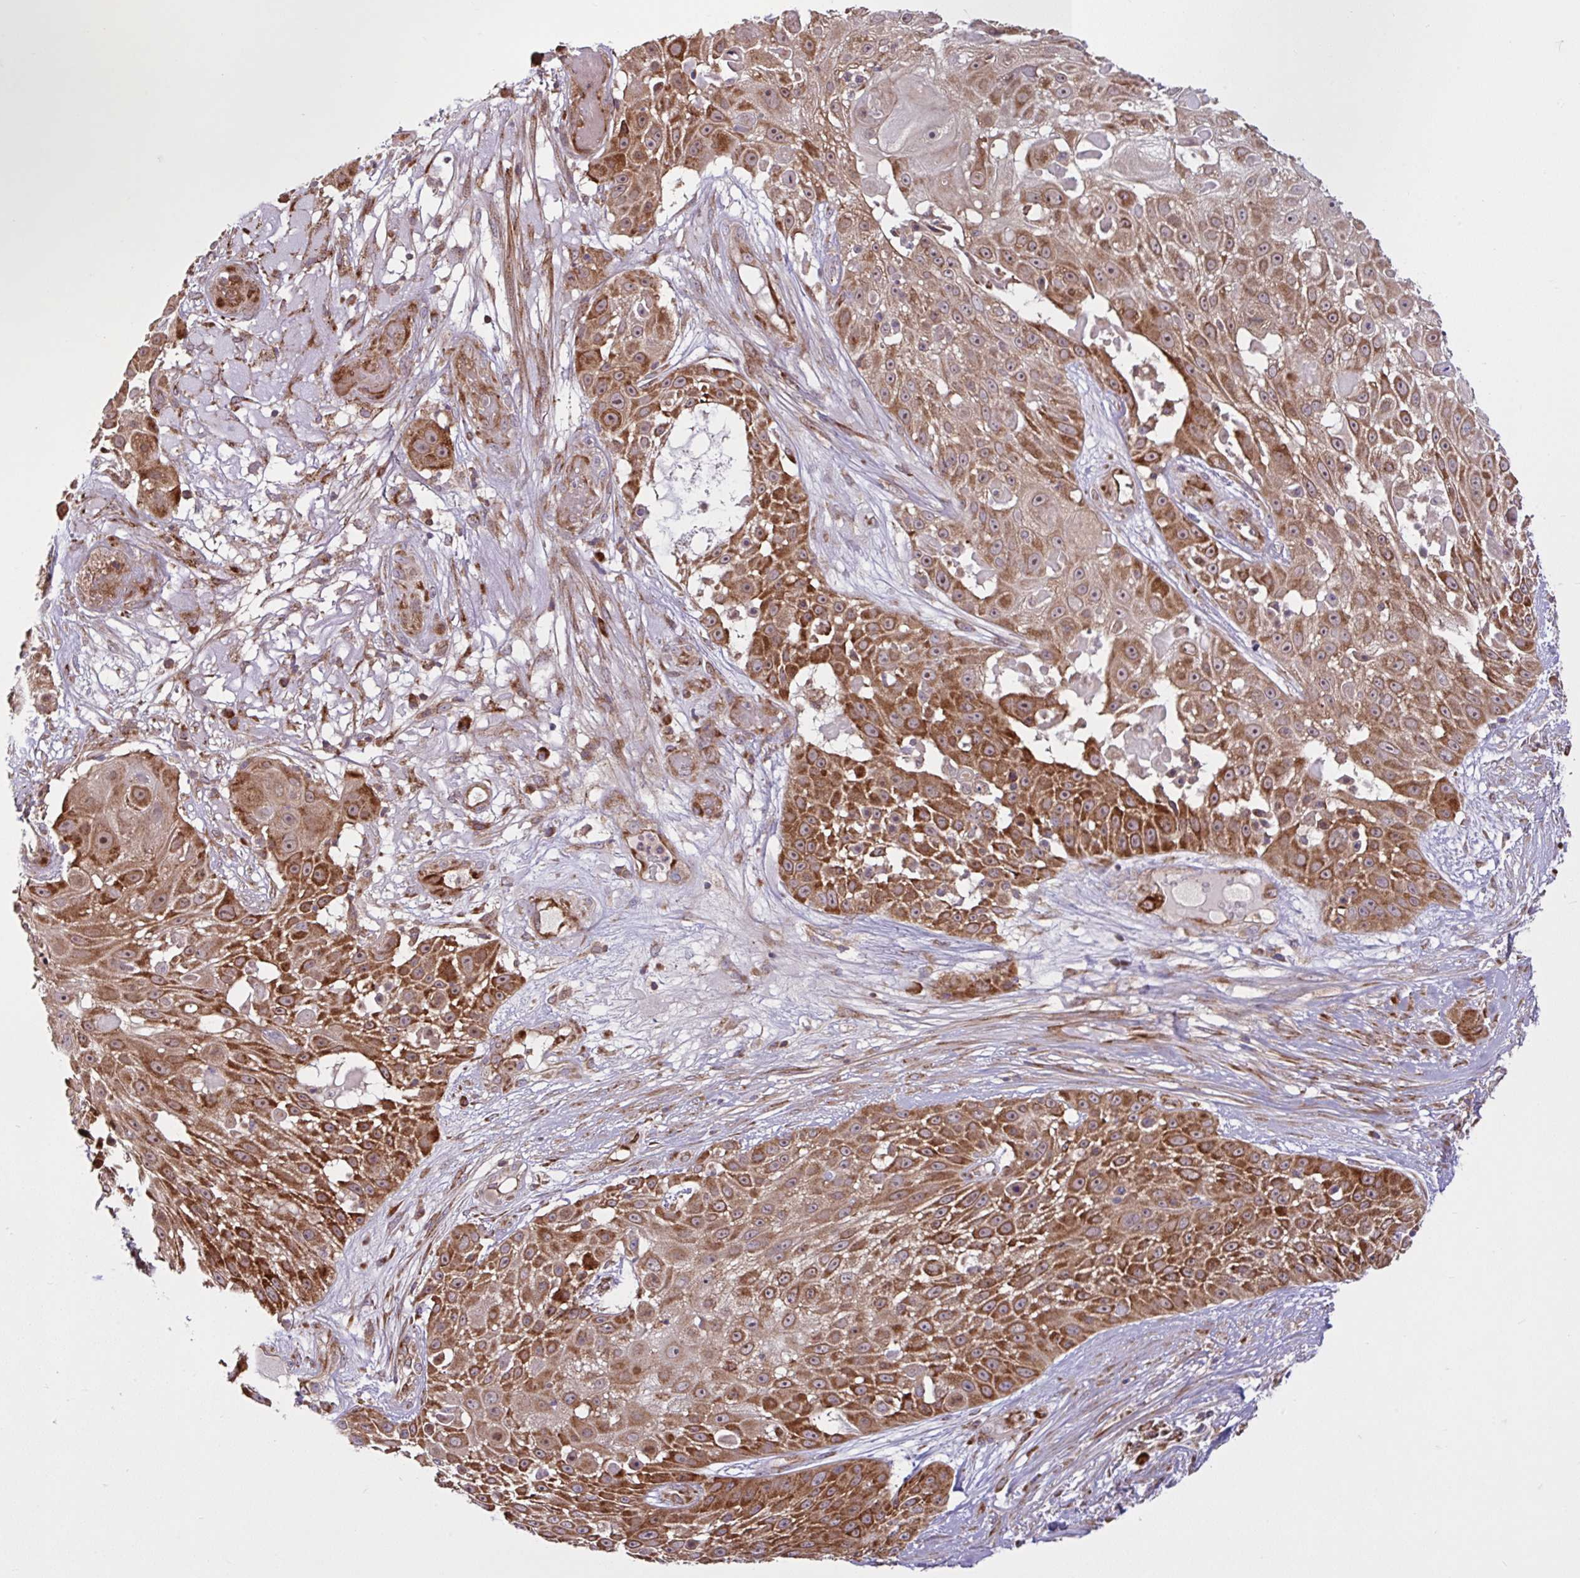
{"staining": {"intensity": "moderate", "quantity": ">75%", "location": "cytoplasmic/membranous"}, "tissue": "skin cancer", "cell_type": "Tumor cells", "image_type": "cancer", "snomed": [{"axis": "morphology", "description": "Squamous cell carcinoma, NOS"}, {"axis": "topography", "description": "Skin"}], "caption": "An immunohistochemistry photomicrograph of neoplastic tissue is shown. Protein staining in brown shows moderate cytoplasmic/membranous positivity in skin squamous cell carcinoma within tumor cells.", "gene": "NTPCR", "patient": {"sex": "female", "age": 86}}